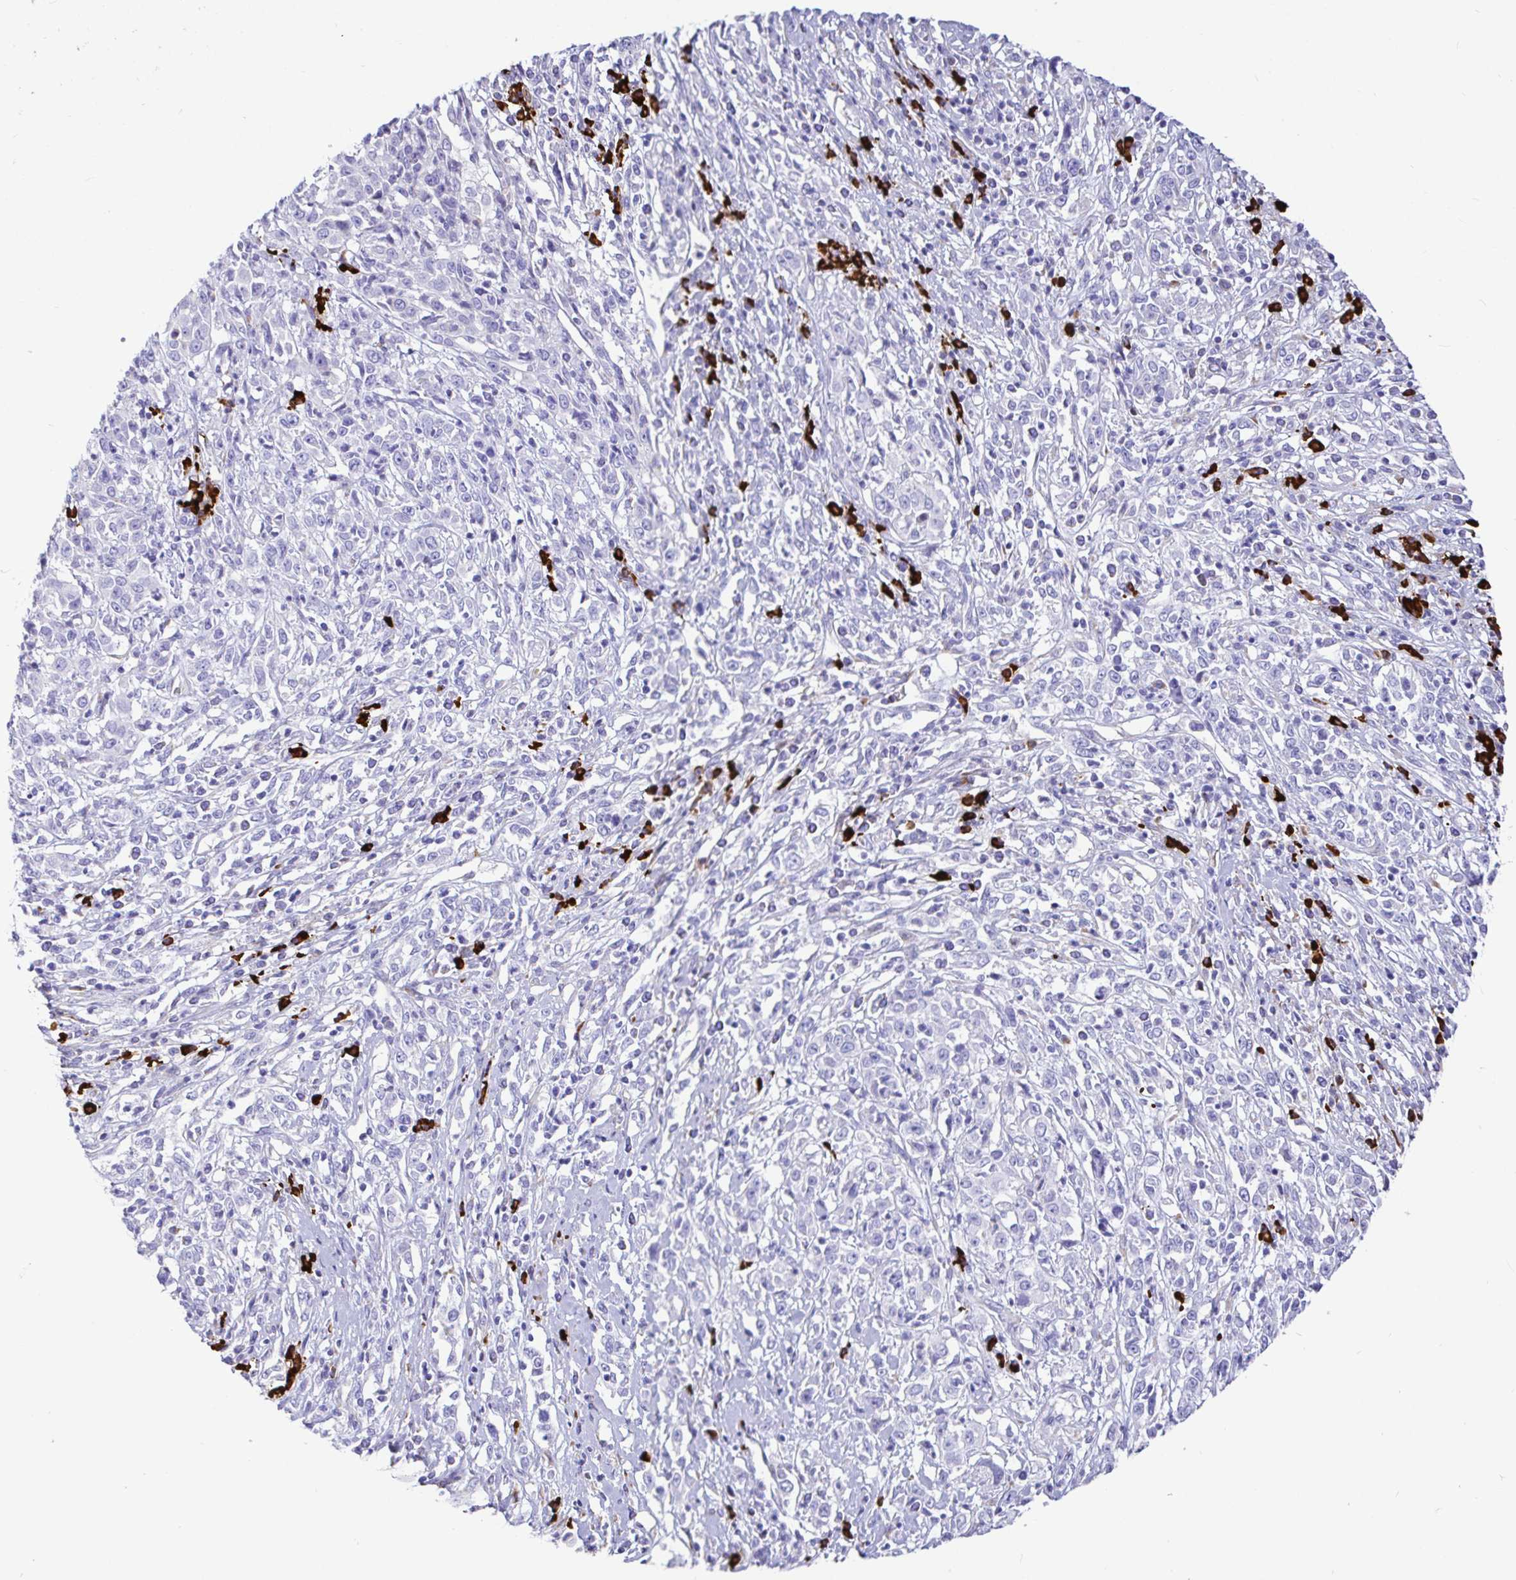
{"staining": {"intensity": "negative", "quantity": "none", "location": "none"}, "tissue": "cervical cancer", "cell_type": "Tumor cells", "image_type": "cancer", "snomed": [{"axis": "morphology", "description": "Adenocarcinoma, NOS"}, {"axis": "topography", "description": "Cervix"}], "caption": "Immunohistochemistry (IHC) micrograph of adenocarcinoma (cervical) stained for a protein (brown), which demonstrates no staining in tumor cells.", "gene": "CCDC62", "patient": {"sex": "female", "age": 40}}